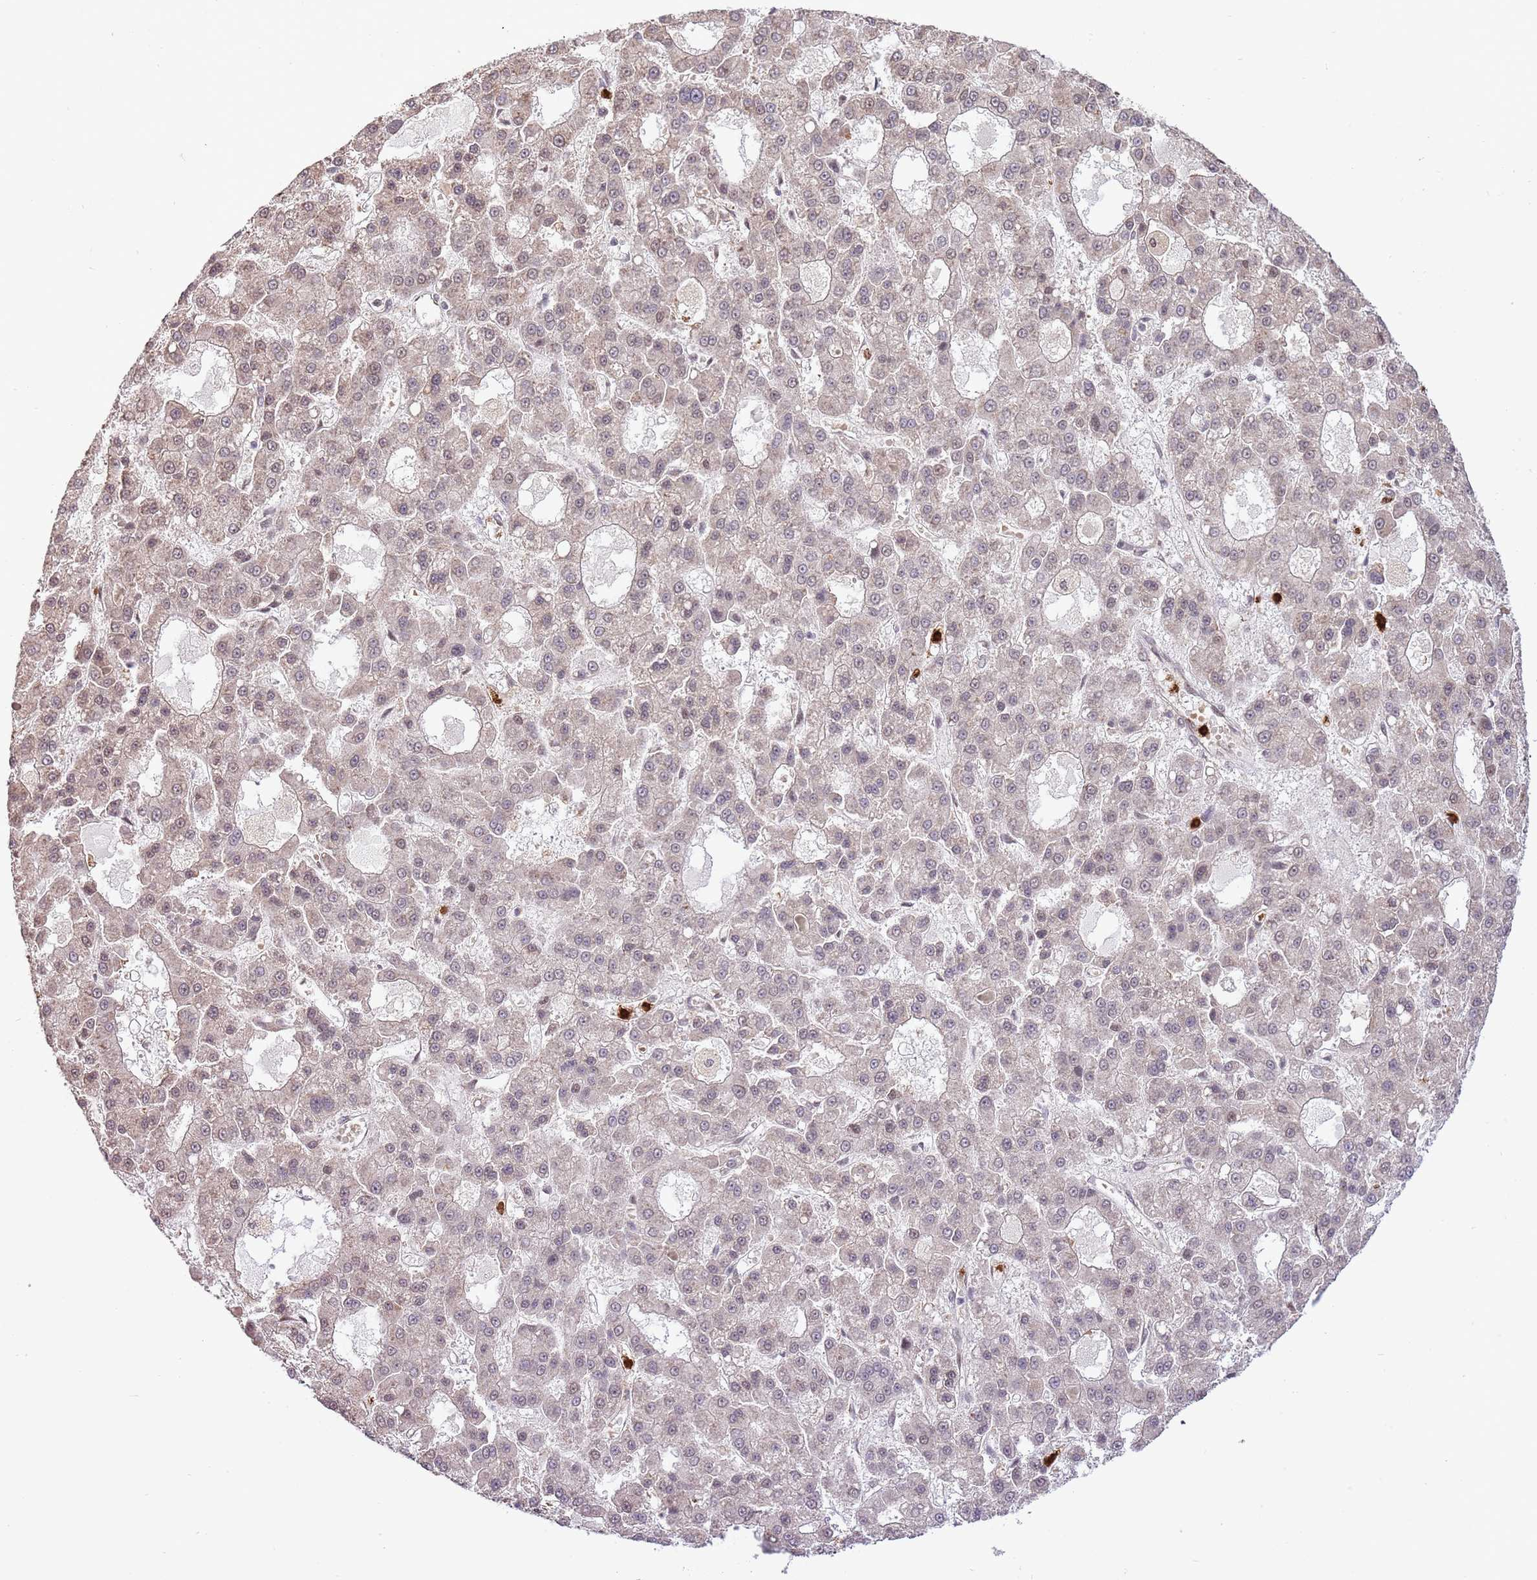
{"staining": {"intensity": "weak", "quantity": "<25%", "location": "nuclear"}, "tissue": "liver cancer", "cell_type": "Tumor cells", "image_type": "cancer", "snomed": [{"axis": "morphology", "description": "Carcinoma, Hepatocellular, NOS"}, {"axis": "topography", "description": "Liver"}], "caption": "Hepatocellular carcinoma (liver) was stained to show a protein in brown. There is no significant staining in tumor cells.", "gene": "AMIGO1", "patient": {"sex": "male", "age": 70}}